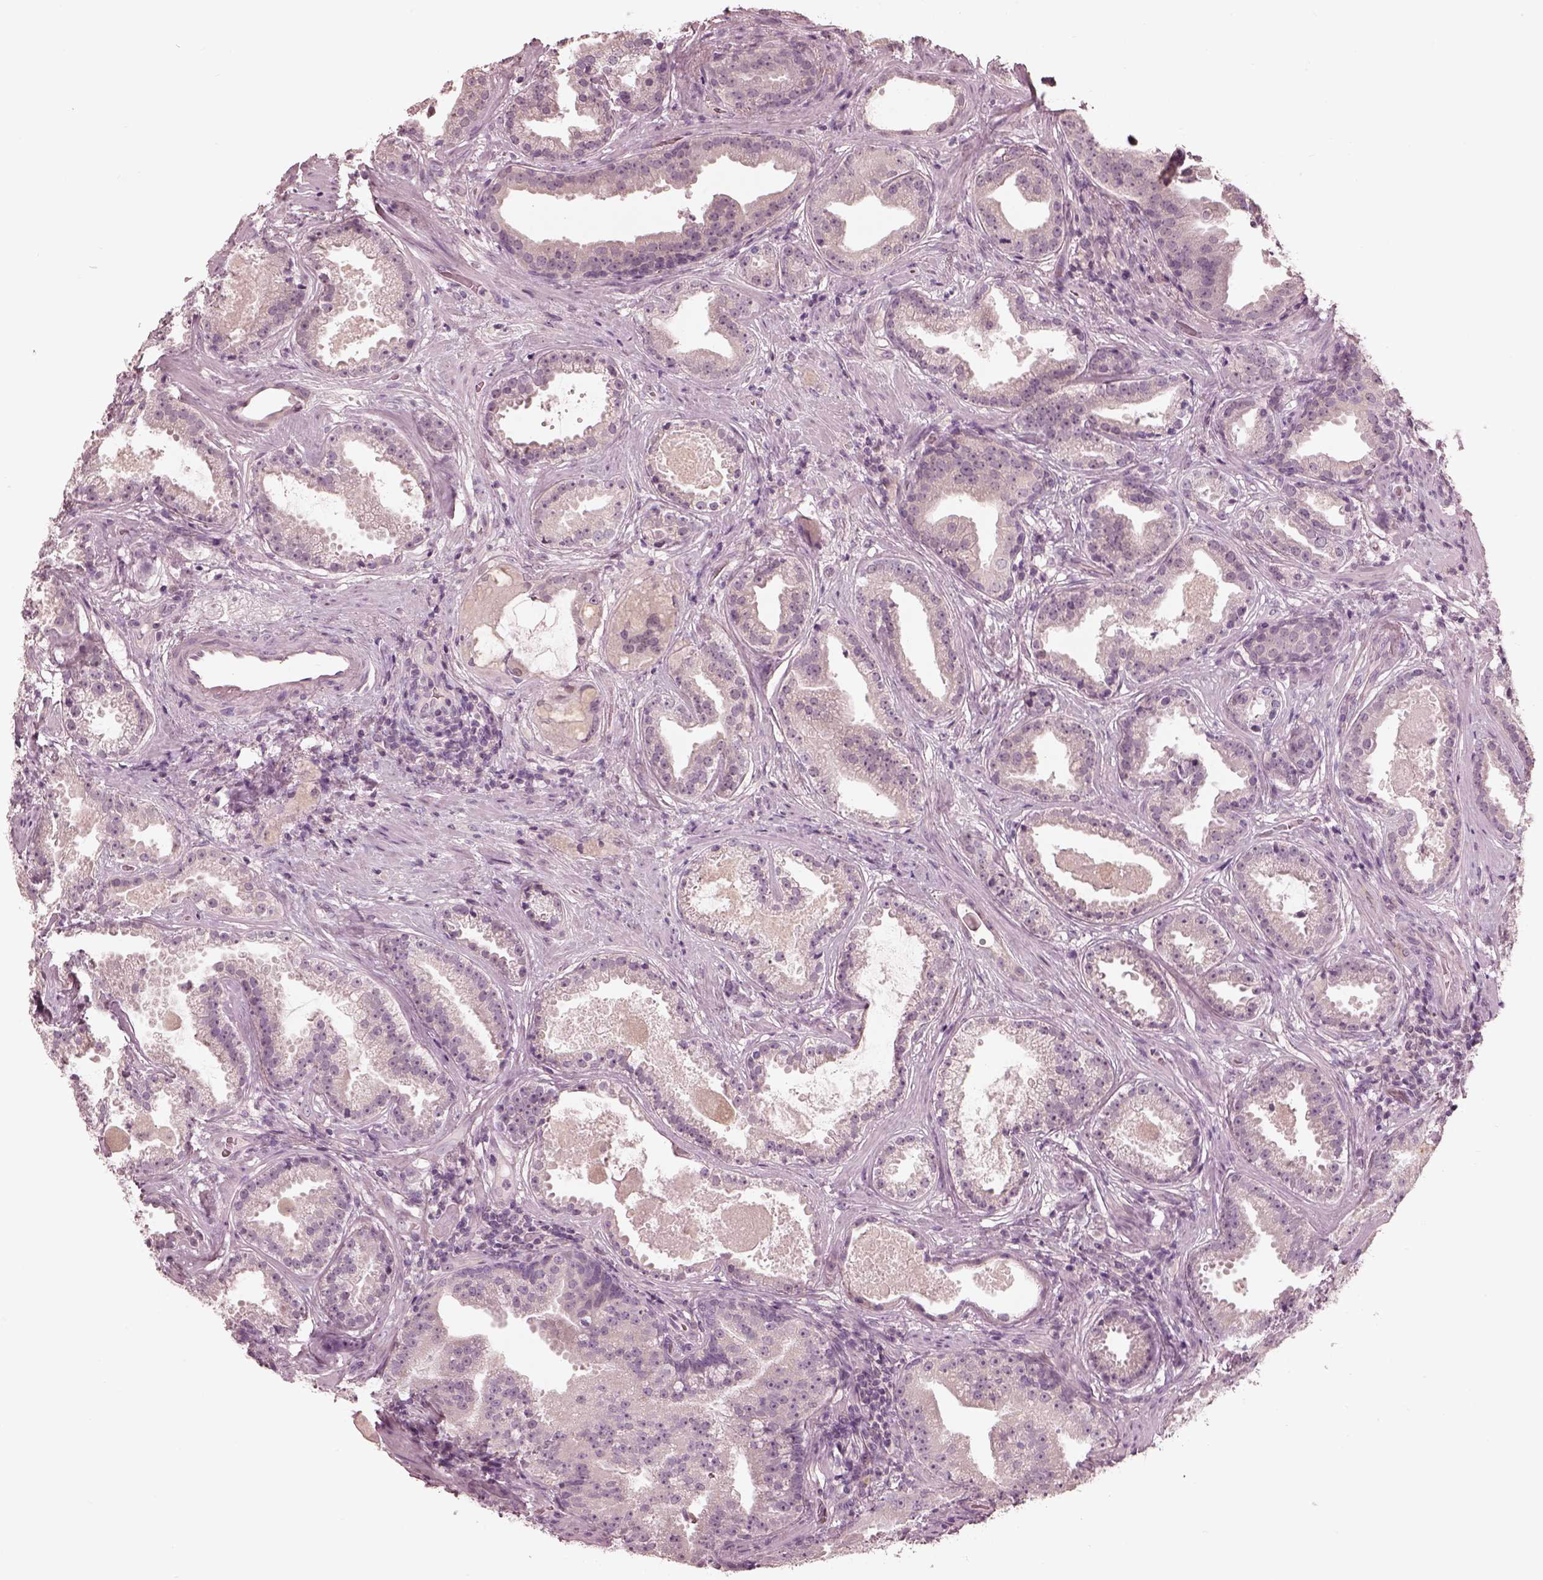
{"staining": {"intensity": "negative", "quantity": "none", "location": "none"}, "tissue": "prostate cancer", "cell_type": "Tumor cells", "image_type": "cancer", "snomed": [{"axis": "morphology", "description": "Adenocarcinoma, NOS"}, {"axis": "morphology", "description": "Adenocarcinoma, High grade"}, {"axis": "topography", "description": "Prostate"}], "caption": "A micrograph of prostate adenocarcinoma stained for a protein shows no brown staining in tumor cells.", "gene": "IQCG", "patient": {"sex": "male", "age": 64}}